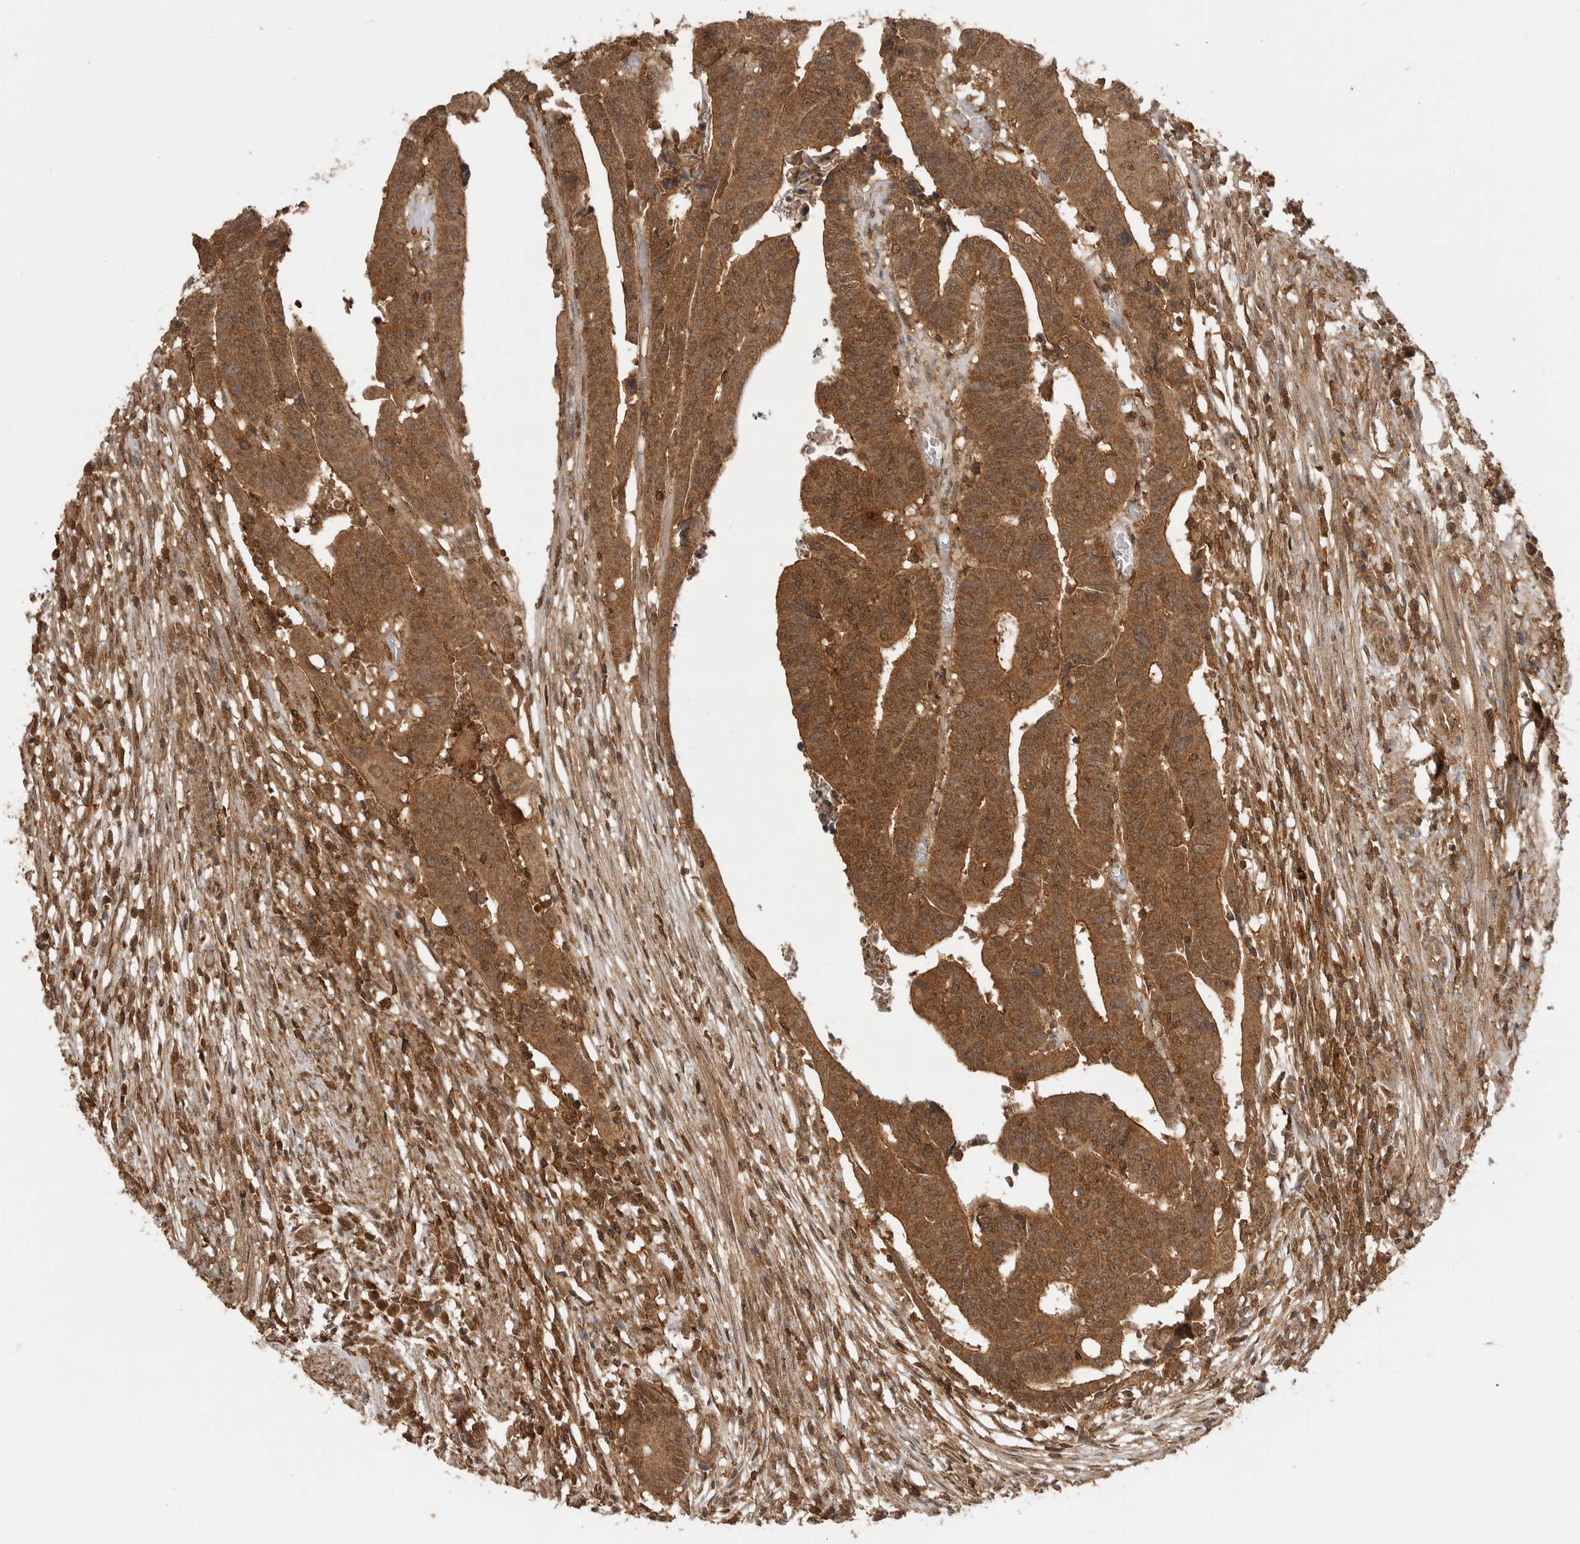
{"staining": {"intensity": "moderate", "quantity": ">75%", "location": "cytoplasmic/membranous,nuclear"}, "tissue": "colorectal cancer", "cell_type": "Tumor cells", "image_type": "cancer", "snomed": [{"axis": "morphology", "description": "Adenocarcinoma, NOS"}, {"axis": "topography", "description": "Rectum"}], "caption": "Human colorectal adenocarcinoma stained with a protein marker displays moderate staining in tumor cells.", "gene": "ICOSLG", "patient": {"sex": "female", "age": 65}}